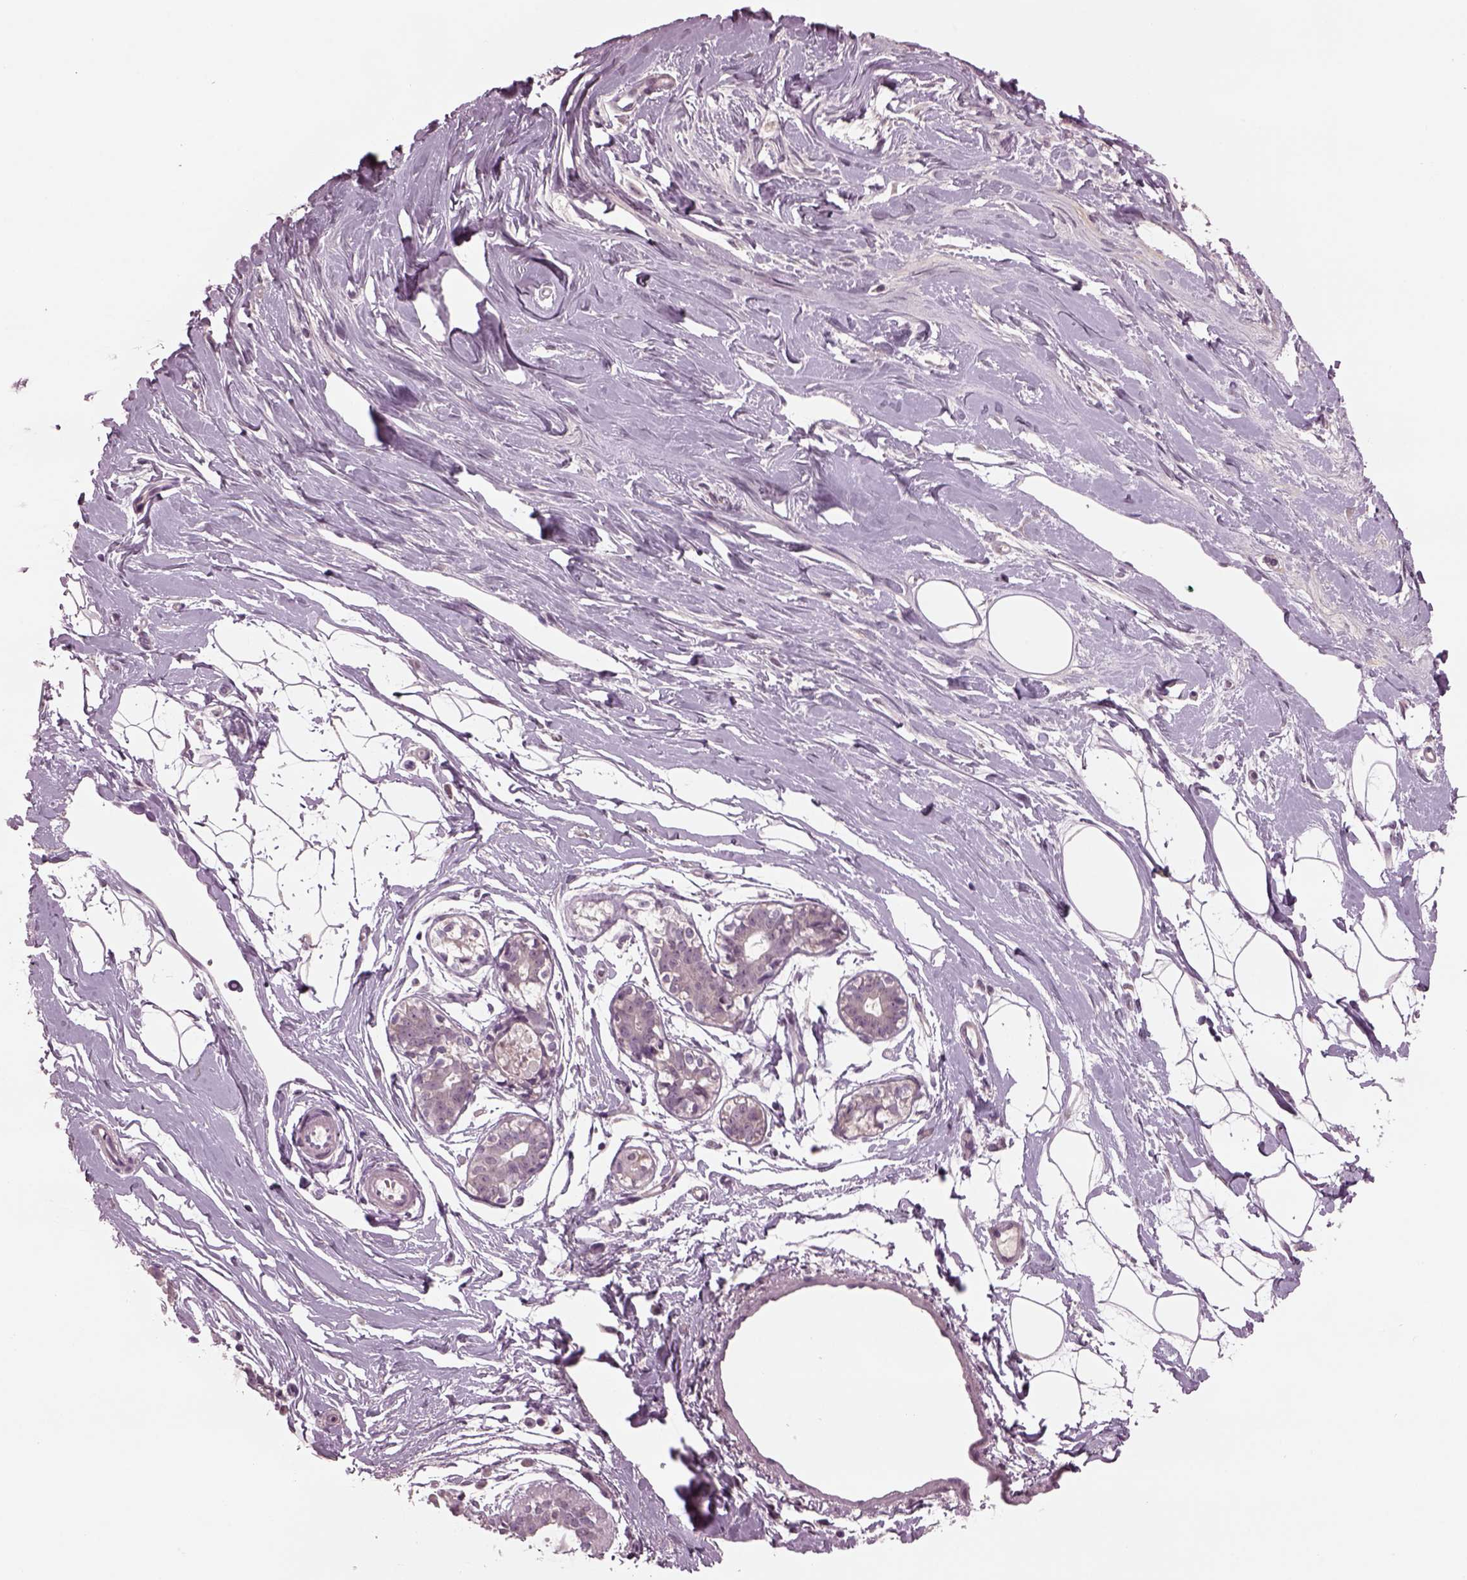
{"staining": {"intensity": "negative", "quantity": "none", "location": "none"}, "tissue": "breast", "cell_type": "Adipocytes", "image_type": "normal", "snomed": [{"axis": "morphology", "description": "Normal tissue, NOS"}, {"axis": "topography", "description": "Breast"}], "caption": "Immunohistochemistry (IHC) micrograph of normal breast: breast stained with DAB (3,3'-diaminobenzidine) shows no significant protein expression in adipocytes.", "gene": "CLCN4", "patient": {"sex": "female", "age": 49}}